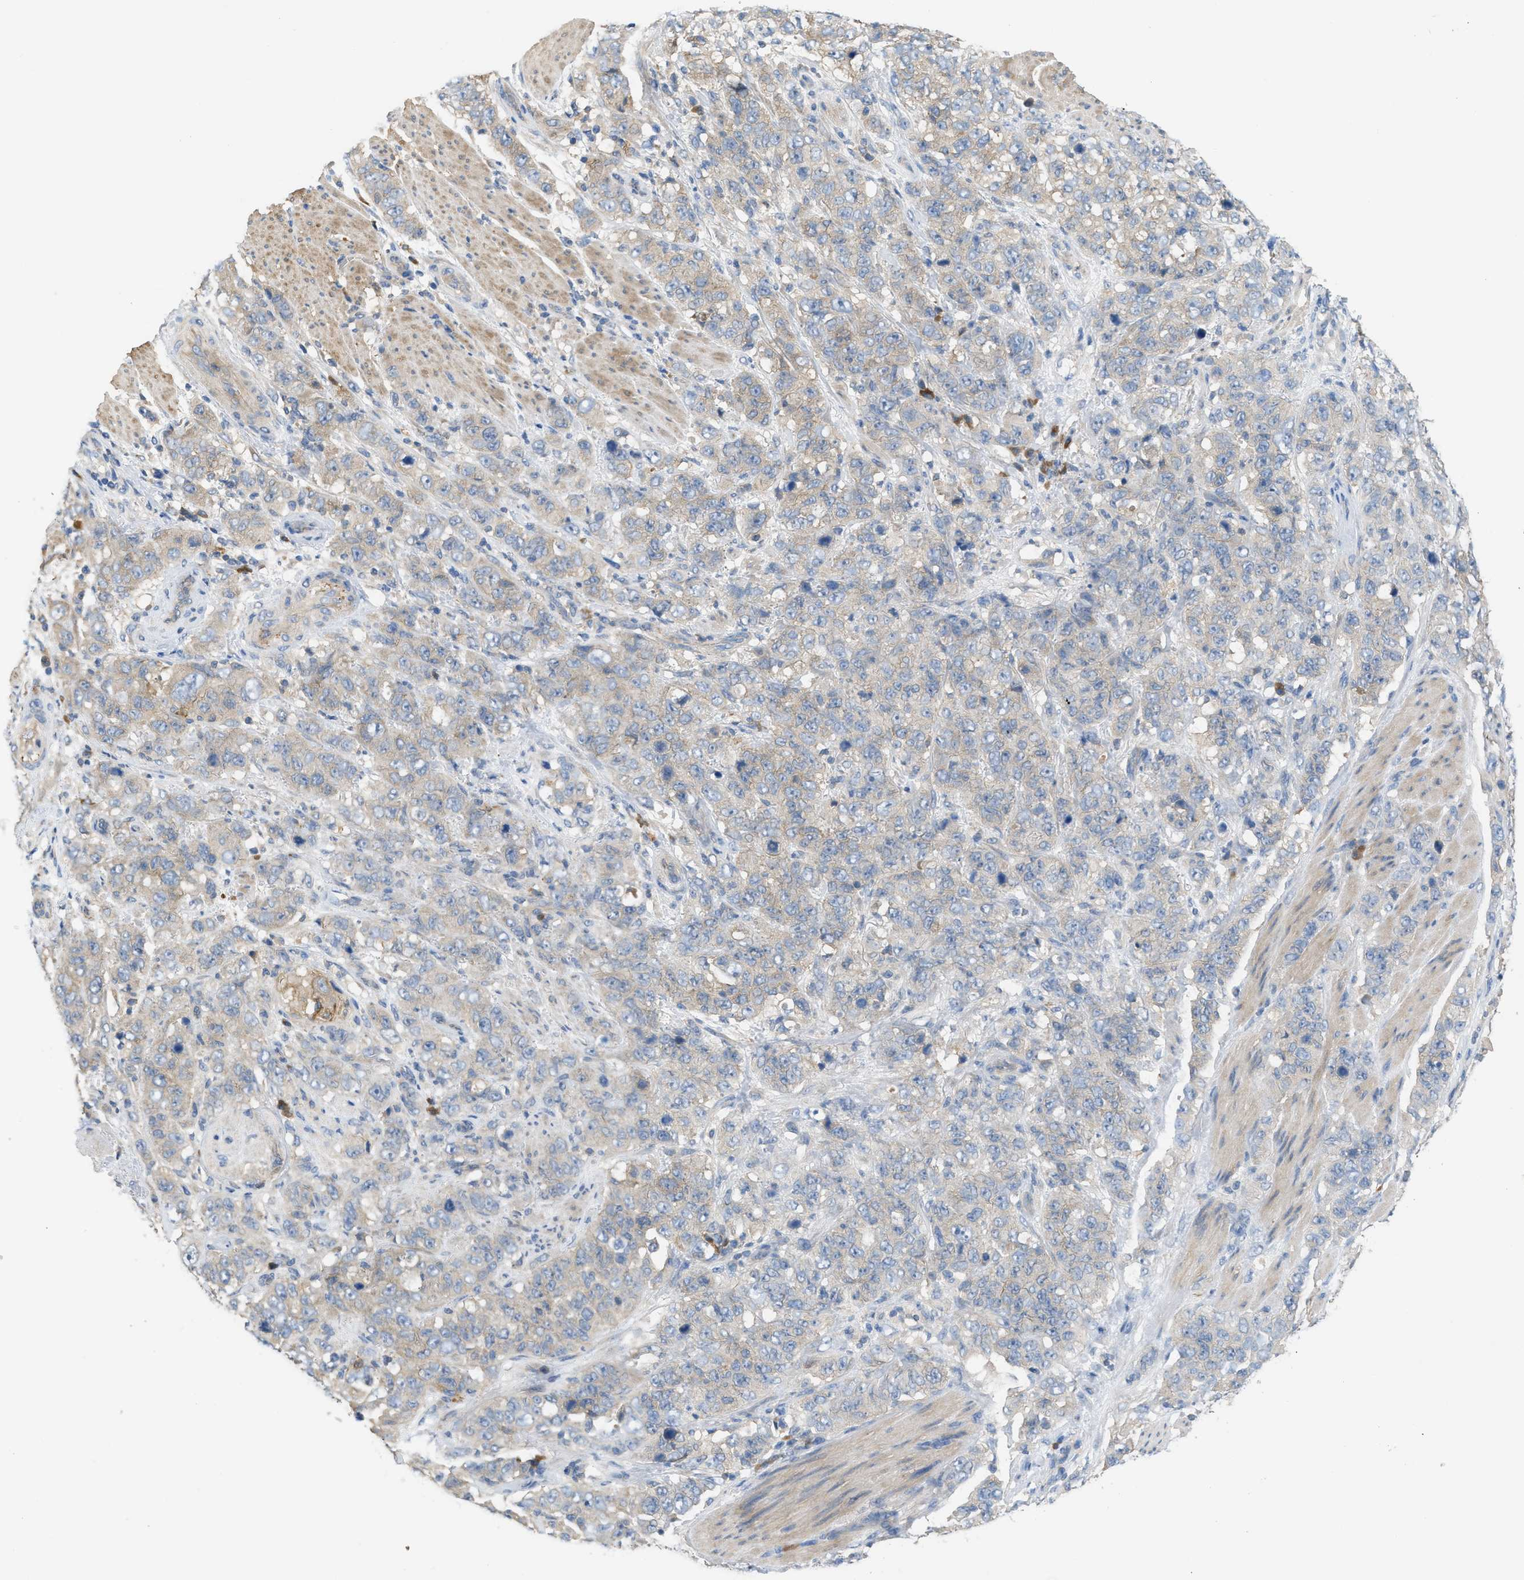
{"staining": {"intensity": "weak", "quantity": "<25%", "location": "cytoplasmic/membranous"}, "tissue": "stomach cancer", "cell_type": "Tumor cells", "image_type": "cancer", "snomed": [{"axis": "morphology", "description": "Adenocarcinoma, NOS"}, {"axis": "topography", "description": "Stomach"}], "caption": "This micrograph is of stomach adenocarcinoma stained with immunohistochemistry to label a protein in brown with the nuclei are counter-stained blue. There is no expression in tumor cells. The staining was performed using DAB to visualize the protein expression in brown, while the nuclei were stained in blue with hematoxylin (Magnification: 20x).", "gene": "UBA5", "patient": {"sex": "male", "age": 48}}